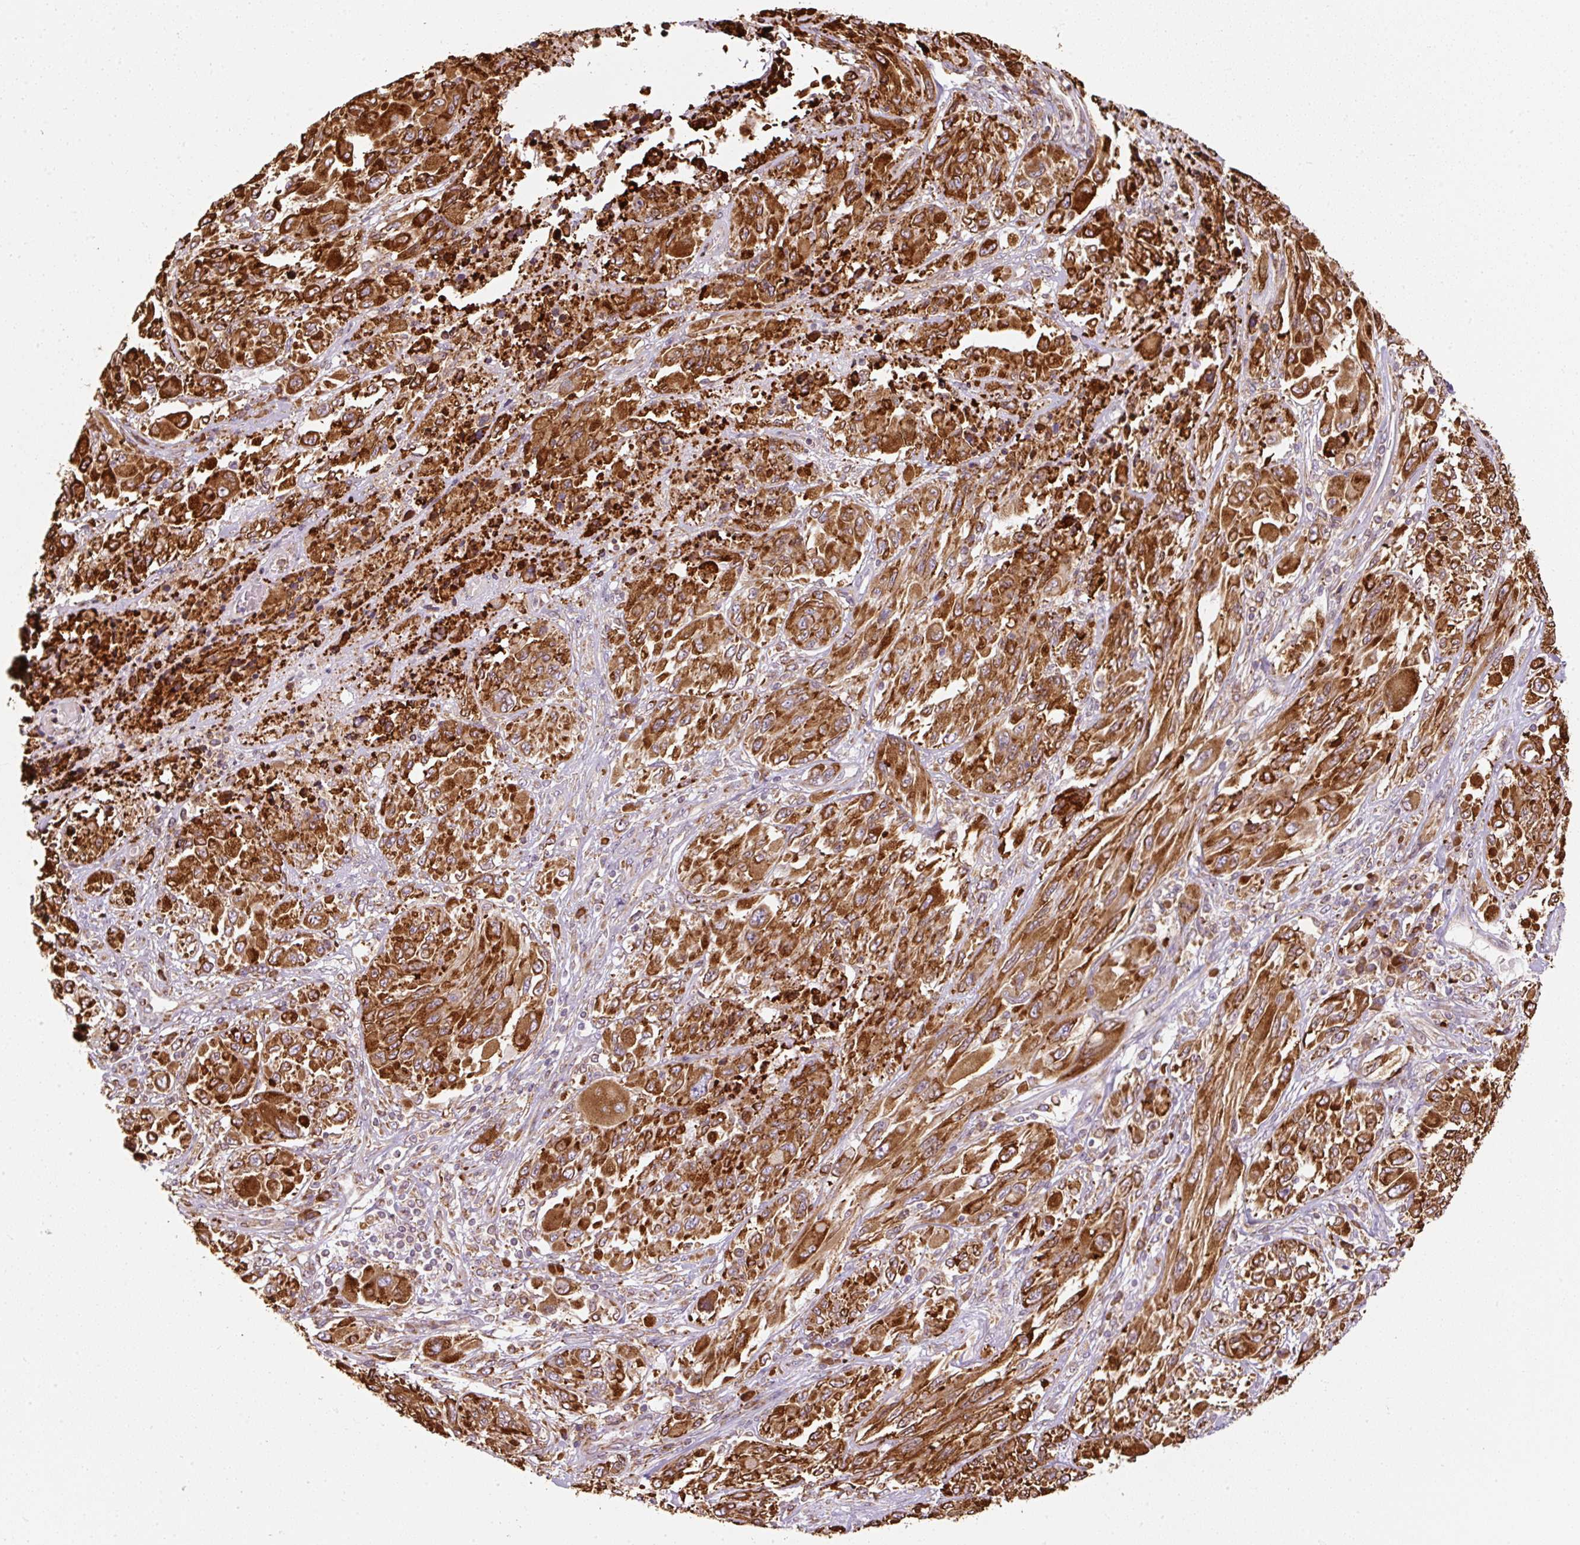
{"staining": {"intensity": "strong", "quantity": ">75%", "location": "cytoplasmic/membranous"}, "tissue": "melanoma", "cell_type": "Tumor cells", "image_type": "cancer", "snomed": [{"axis": "morphology", "description": "Malignant melanoma, NOS"}, {"axis": "topography", "description": "Skin"}], "caption": "Human malignant melanoma stained with a brown dye exhibits strong cytoplasmic/membranous positive expression in approximately >75% of tumor cells.", "gene": "PRKCSH", "patient": {"sex": "female", "age": 91}}